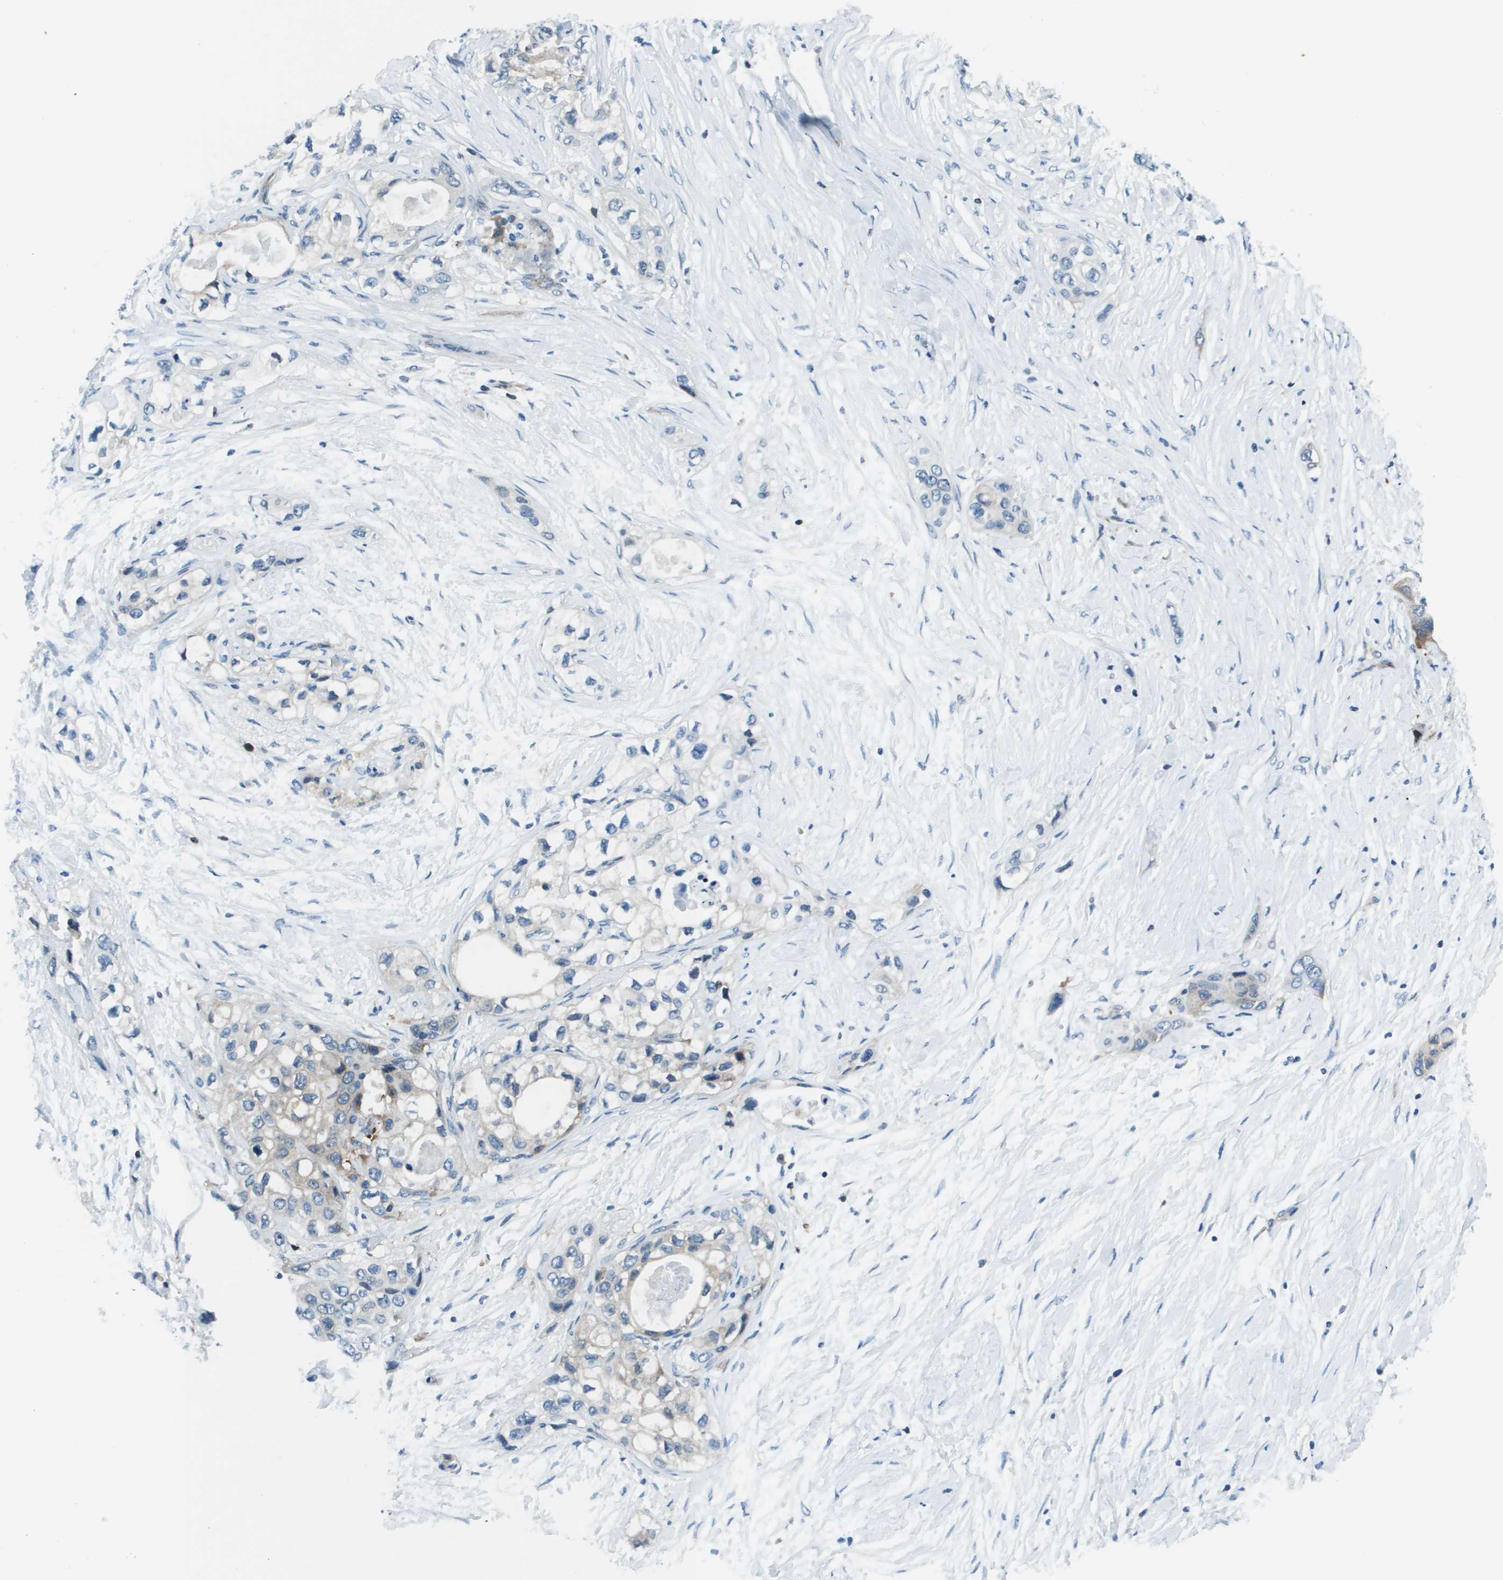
{"staining": {"intensity": "negative", "quantity": "none", "location": "none"}, "tissue": "pancreatic cancer", "cell_type": "Tumor cells", "image_type": "cancer", "snomed": [{"axis": "morphology", "description": "Adenocarcinoma, NOS"}, {"axis": "topography", "description": "Pancreas"}], "caption": "Immunohistochemistry image of pancreatic cancer (adenocarcinoma) stained for a protein (brown), which displays no positivity in tumor cells.", "gene": "STIP1", "patient": {"sex": "female", "age": 70}}